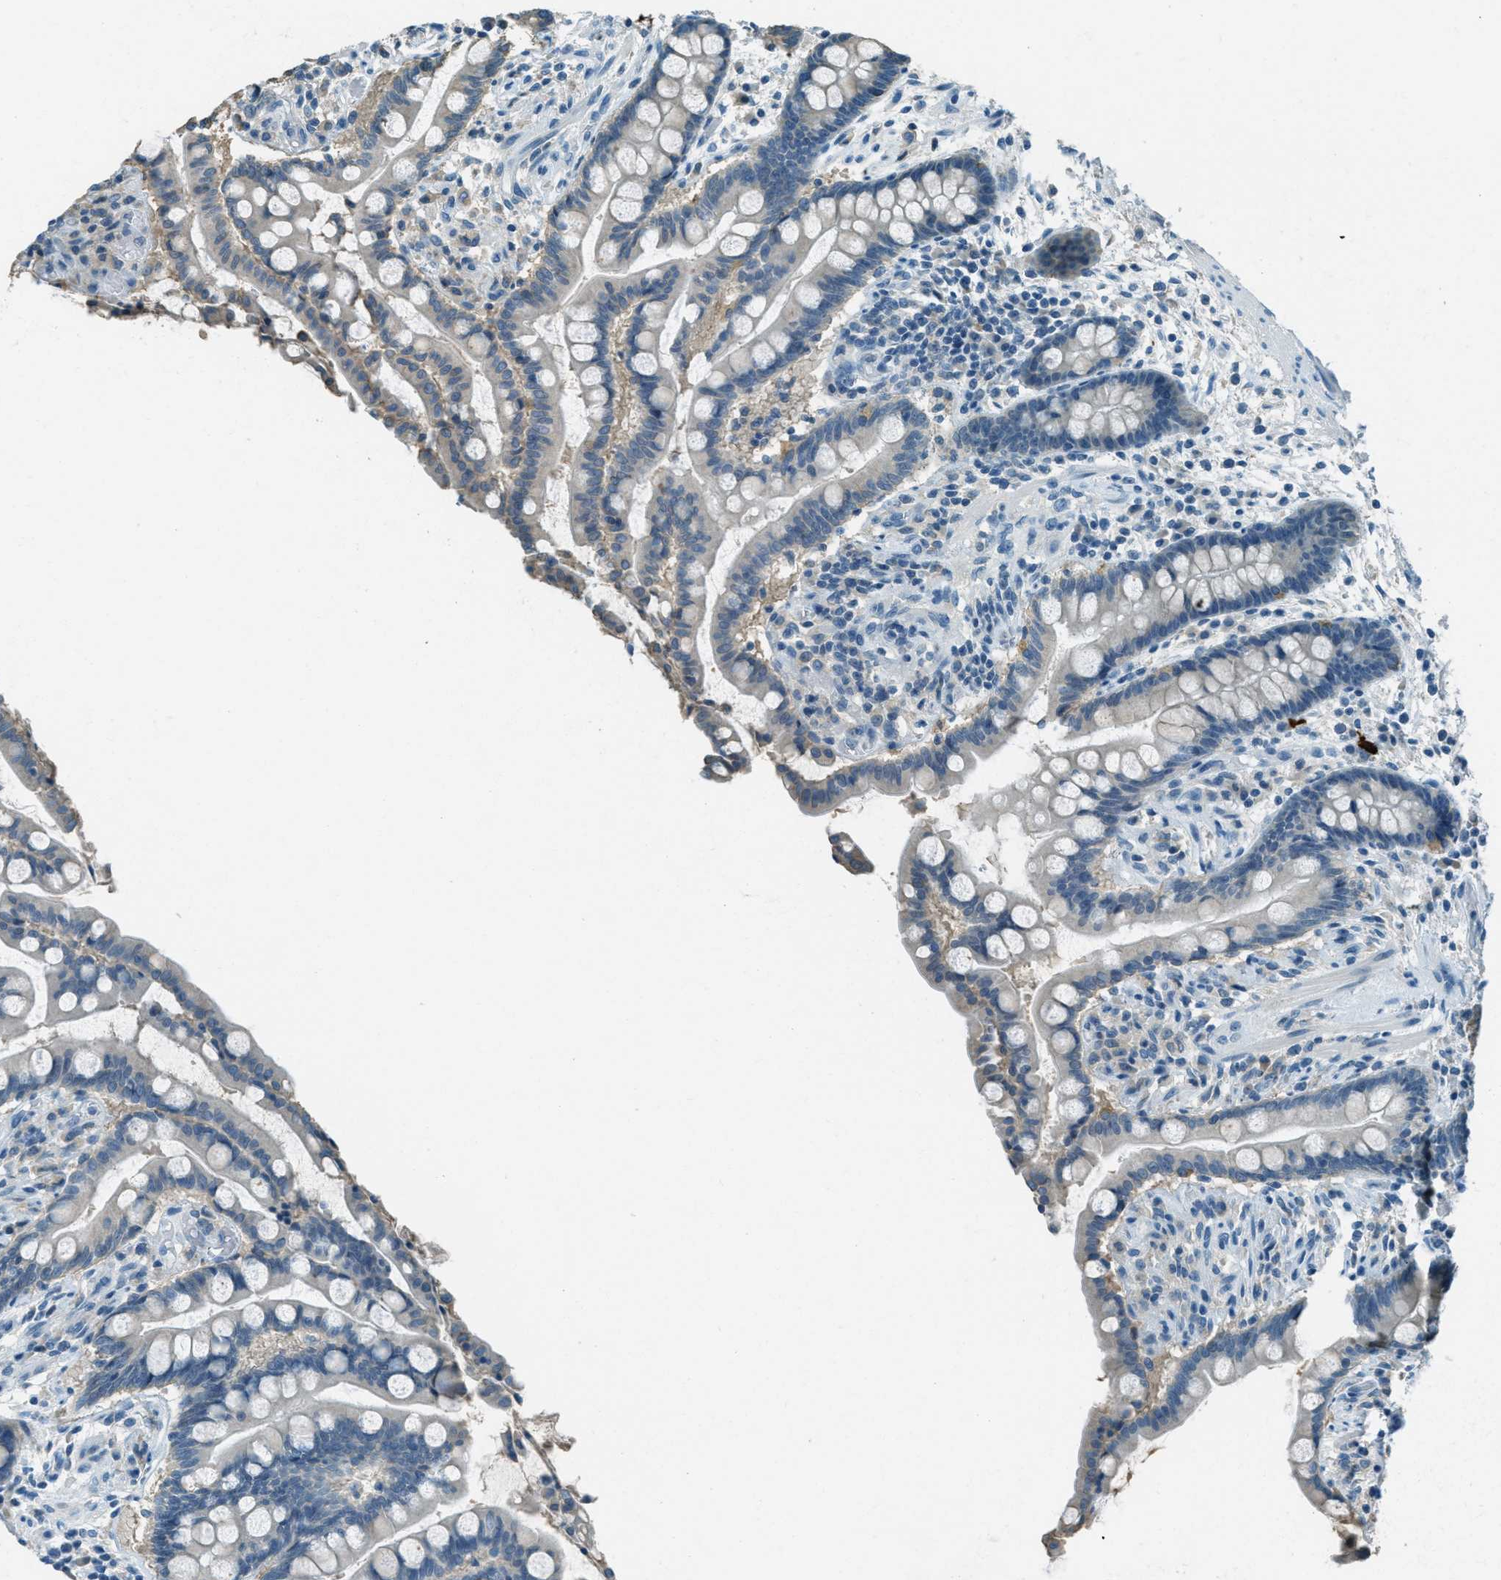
{"staining": {"intensity": "negative", "quantity": "none", "location": "none"}, "tissue": "colon", "cell_type": "Endothelial cells", "image_type": "normal", "snomed": [{"axis": "morphology", "description": "Normal tissue, NOS"}, {"axis": "topography", "description": "Colon"}], "caption": "Immunohistochemistry image of unremarkable colon: human colon stained with DAB exhibits no significant protein expression in endothelial cells.", "gene": "MSLN", "patient": {"sex": "male", "age": 73}}